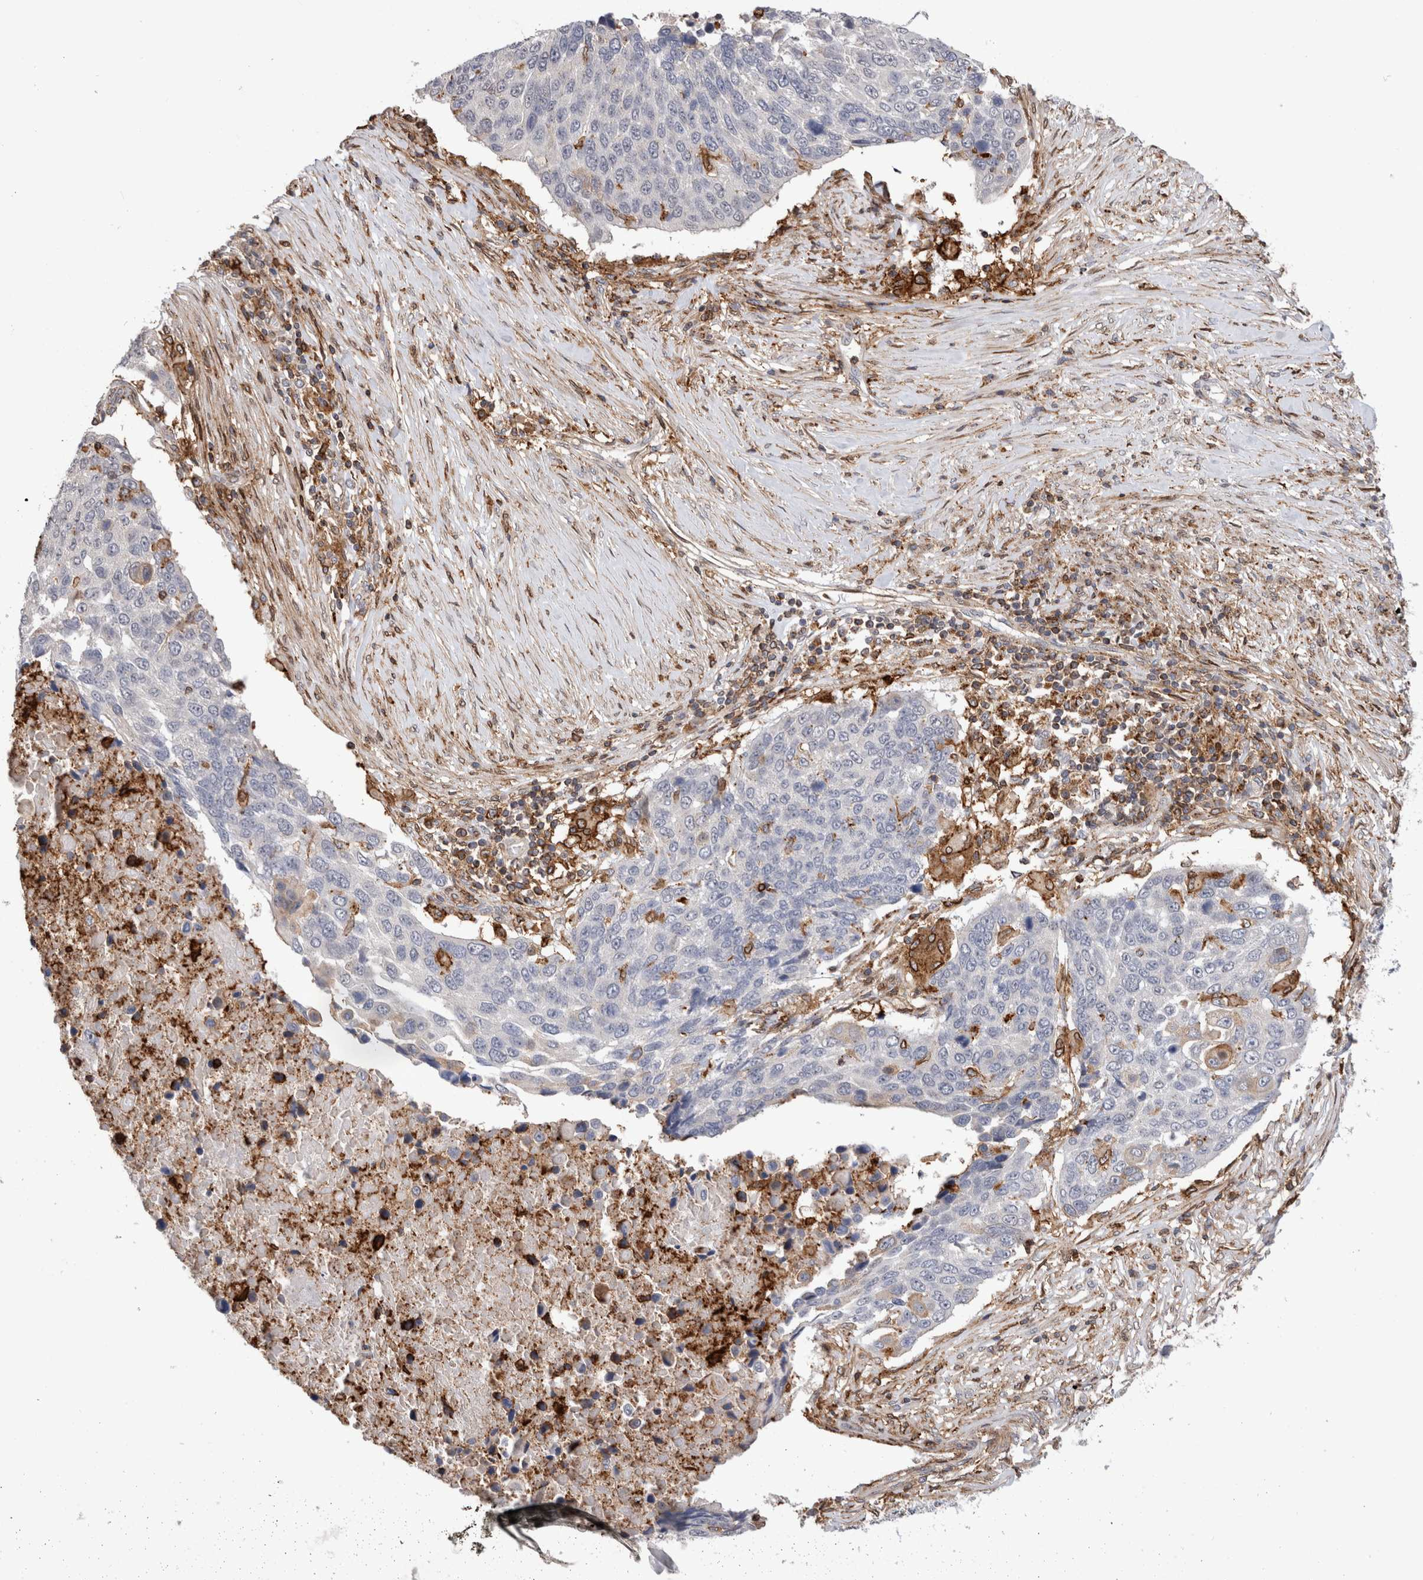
{"staining": {"intensity": "negative", "quantity": "none", "location": "none"}, "tissue": "lung cancer", "cell_type": "Tumor cells", "image_type": "cancer", "snomed": [{"axis": "morphology", "description": "Squamous cell carcinoma, NOS"}, {"axis": "topography", "description": "Lung"}], "caption": "High magnification brightfield microscopy of lung squamous cell carcinoma stained with DAB (3,3'-diaminobenzidine) (brown) and counterstained with hematoxylin (blue): tumor cells show no significant expression.", "gene": "CCDC88B", "patient": {"sex": "male", "age": 66}}